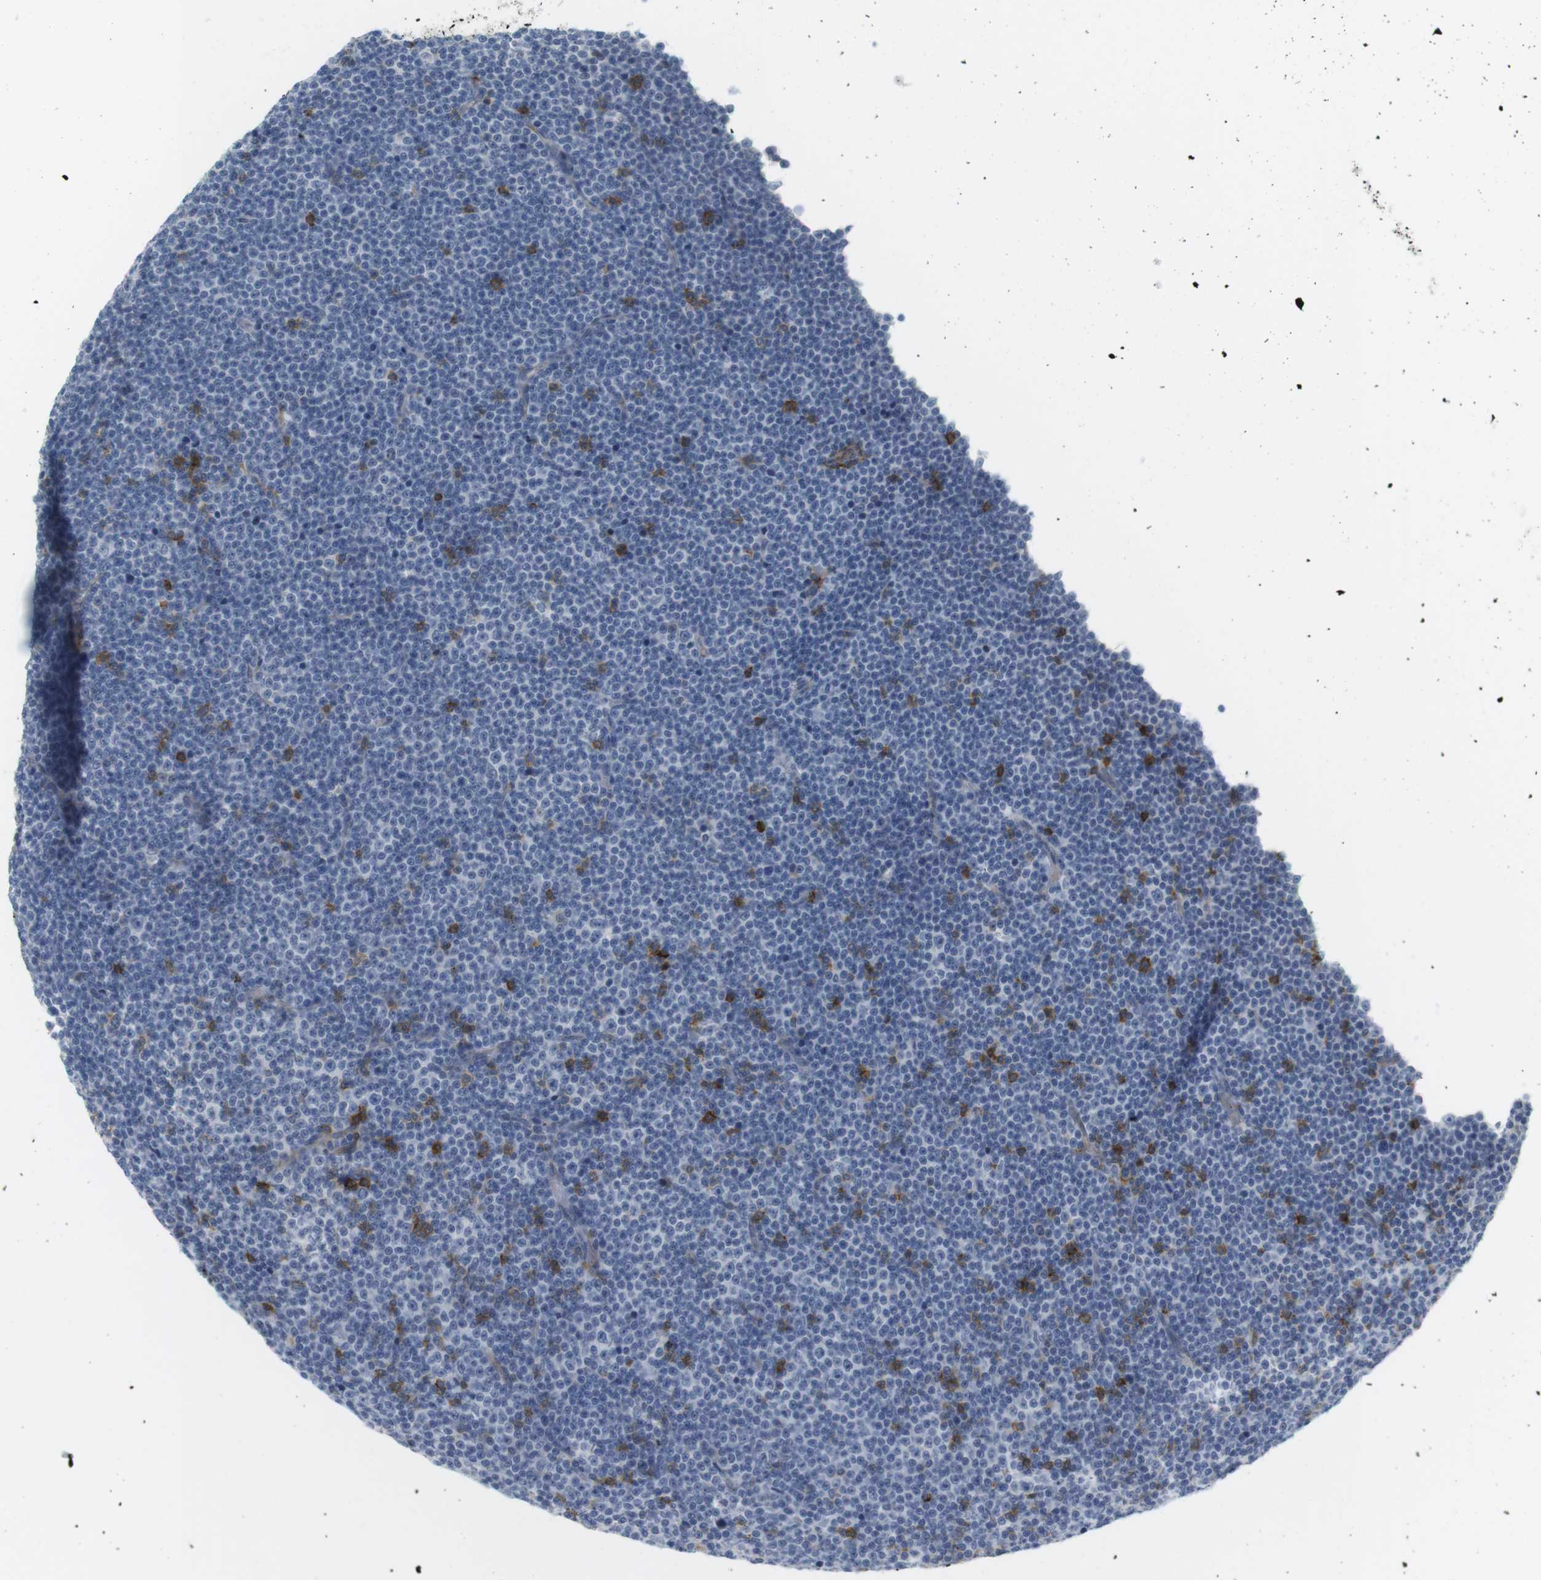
{"staining": {"intensity": "negative", "quantity": "none", "location": "none"}, "tissue": "lymphoma", "cell_type": "Tumor cells", "image_type": "cancer", "snomed": [{"axis": "morphology", "description": "Malignant lymphoma, non-Hodgkin's type, Low grade"}, {"axis": "topography", "description": "Lymph node"}], "caption": "A high-resolution photomicrograph shows immunohistochemistry staining of low-grade malignant lymphoma, non-Hodgkin's type, which demonstrates no significant staining in tumor cells.", "gene": "F2R", "patient": {"sex": "female", "age": 67}}